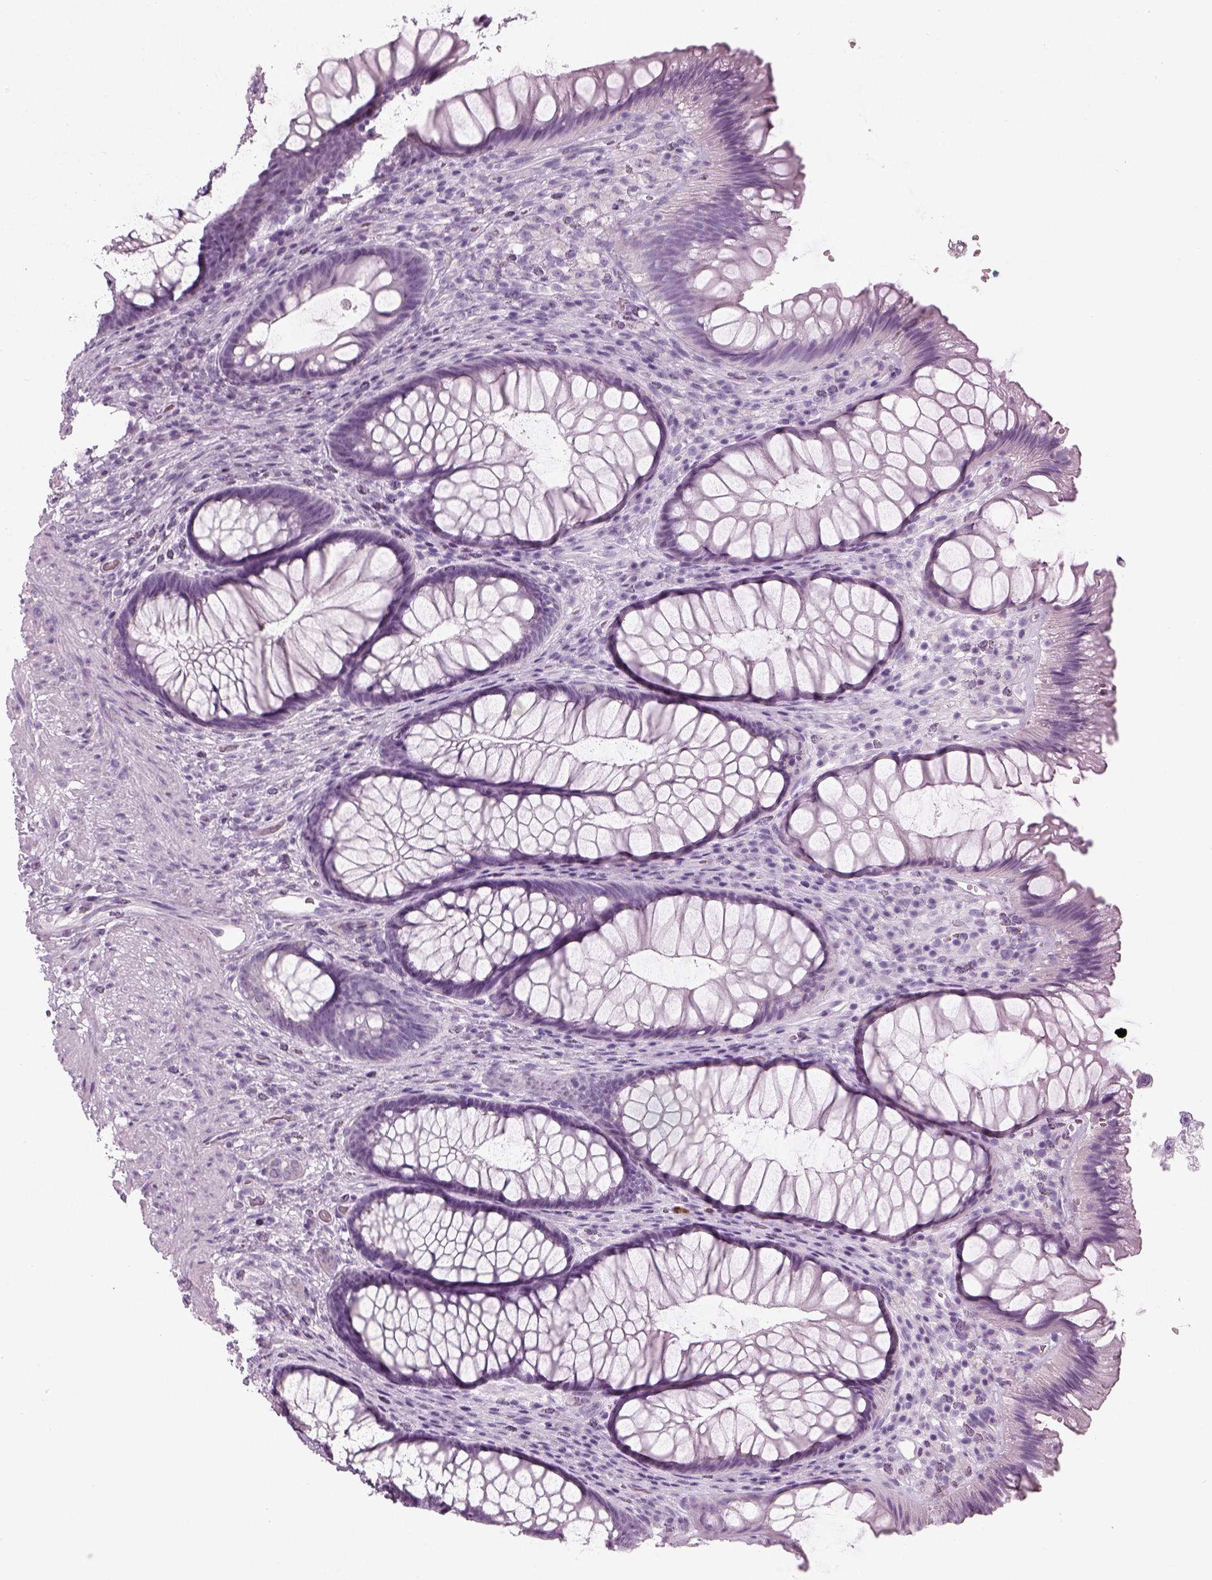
{"staining": {"intensity": "negative", "quantity": "none", "location": "none"}, "tissue": "rectum", "cell_type": "Glandular cells", "image_type": "normal", "snomed": [{"axis": "morphology", "description": "Normal tissue, NOS"}, {"axis": "topography", "description": "Smooth muscle"}, {"axis": "topography", "description": "Rectum"}], "caption": "This is an IHC micrograph of unremarkable human rectum. There is no staining in glandular cells.", "gene": "SAG", "patient": {"sex": "male", "age": 53}}